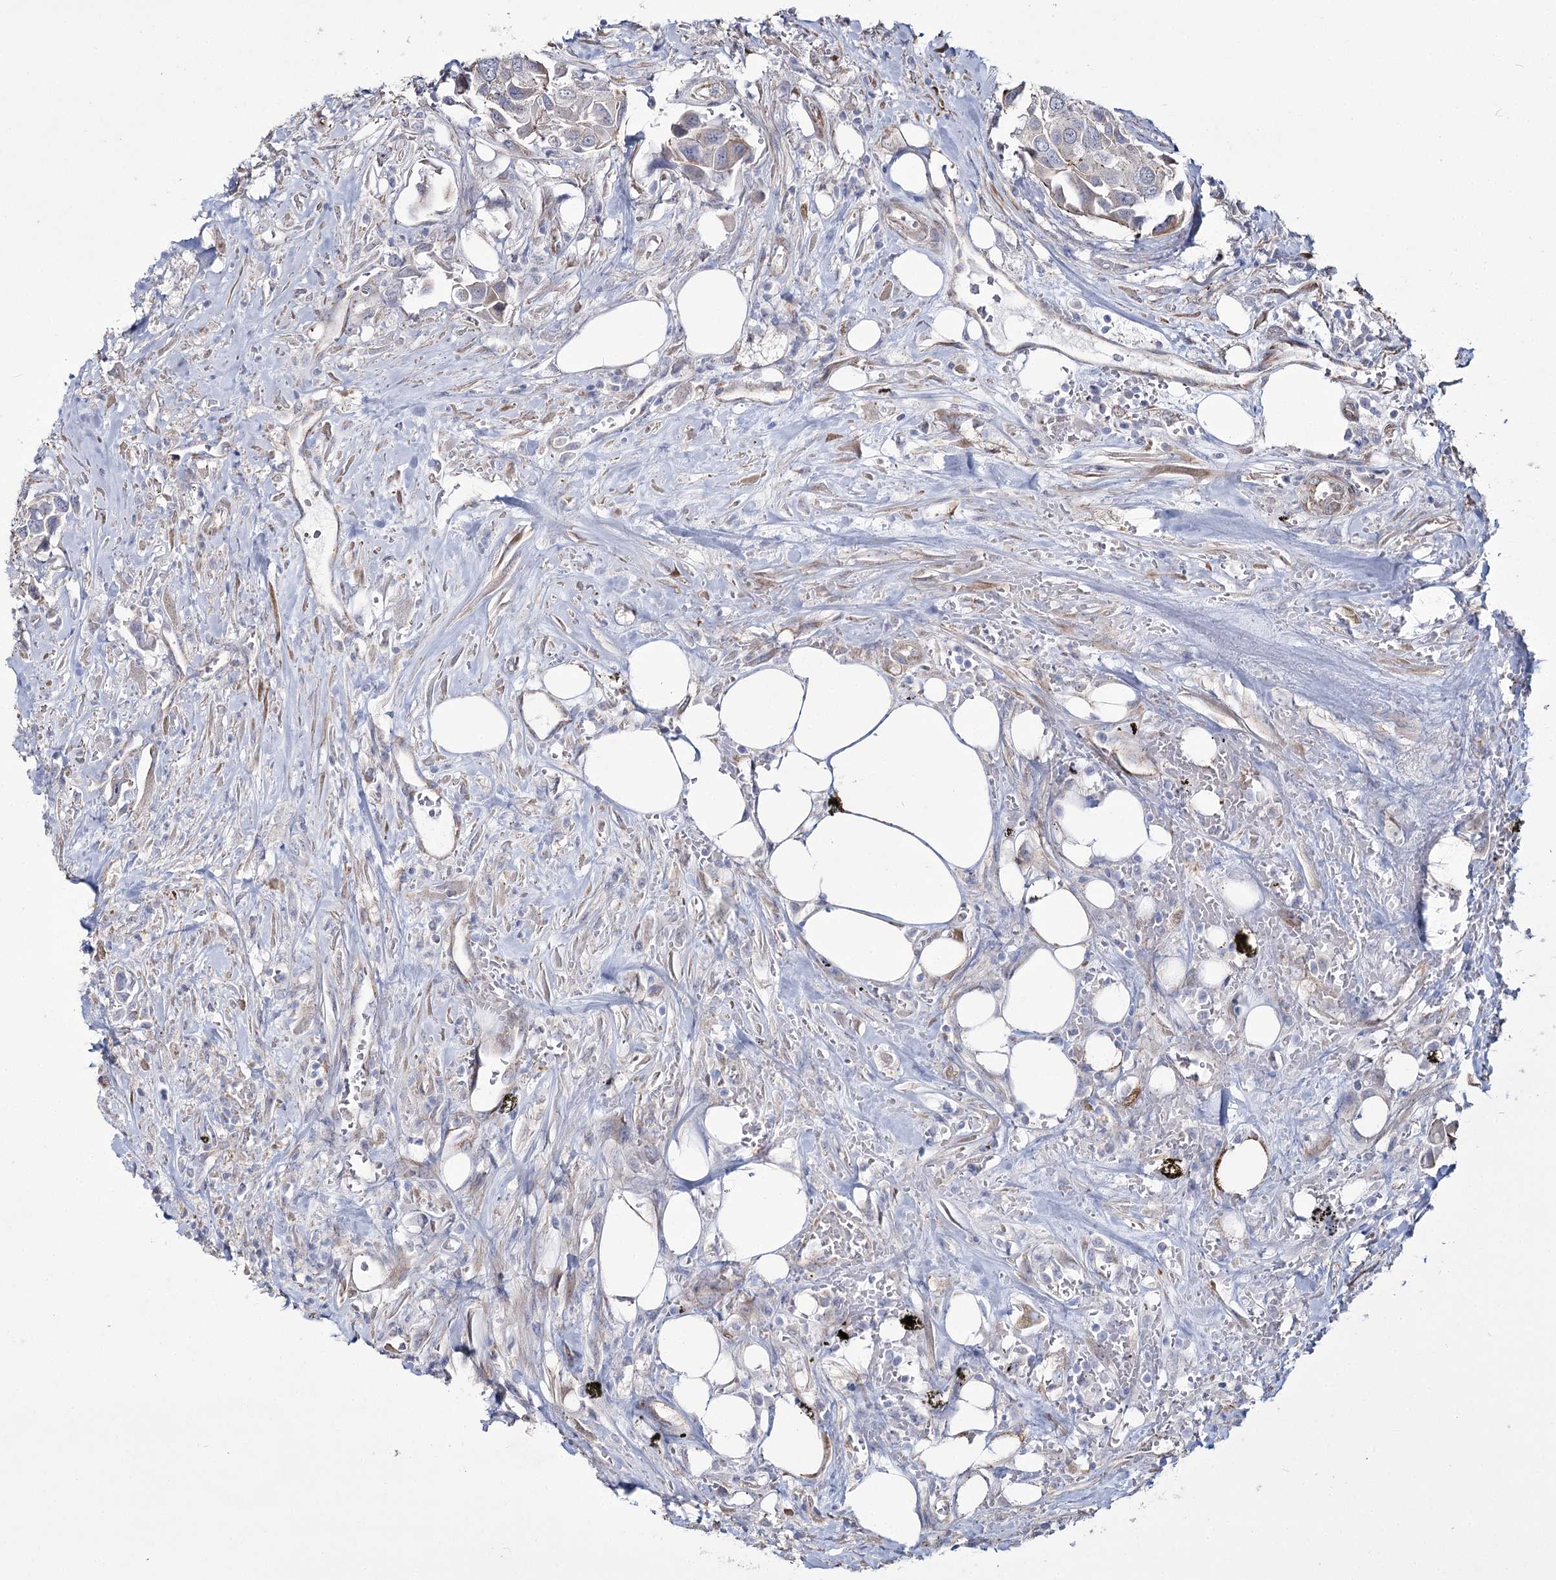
{"staining": {"intensity": "negative", "quantity": "none", "location": "none"}, "tissue": "urothelial cancer", "cell_type": "Tumor cells", "image_type": "cancer", "snomed": [{"axis": "morphology", "description": "Urothelial carcinoma, High grade"}, {"axis": "topography", "description": "Urinary bladder"}], "caption": "This is an IHC micrograph of human urothelial cancer. There is no staining in tumor cells.", "gene": "ME3", "patient": {"sex": "male", "age": 74}}